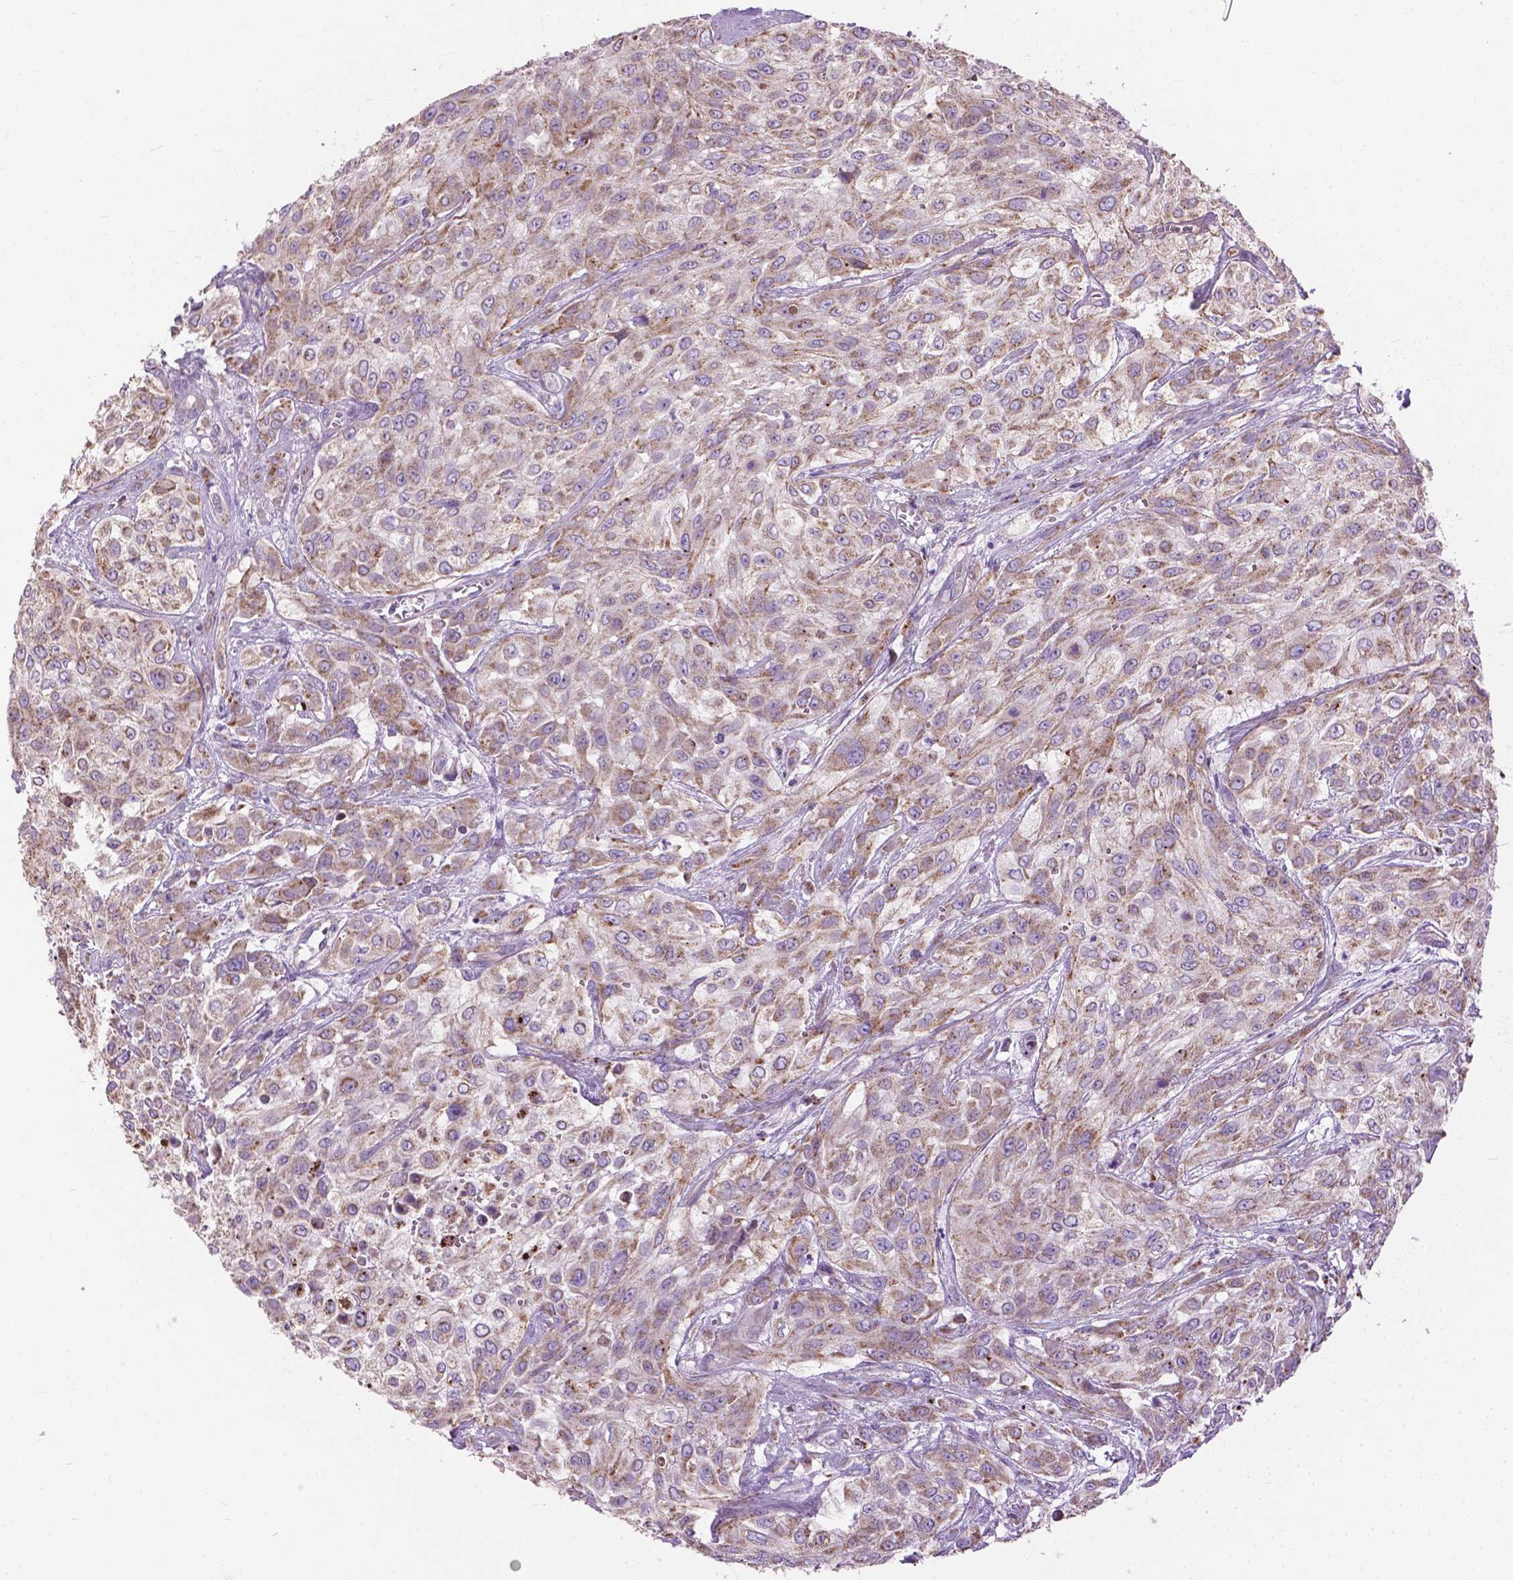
{"staining": {"intensity": "moderate", "quantity": ">75%", "location": "cytoplasmic/membranous"}, "tissue": "urothelial cancer", "cell_type": "Tumor cells", "image_type": "cancer", "snomed": [{"axis": "morphology", "description": "Urothelial carcinoma, High grade"}, {"axis": "topography", "description": "Urinary bladder"}], "caption": "Tumor cells reveal moderate cytoplasmic/membranous positivity in about >75% of cells in urothelial carcinoma (high-grade).", "gene": "VDAC1", "patient": {"sex": "male", "age": 57}}